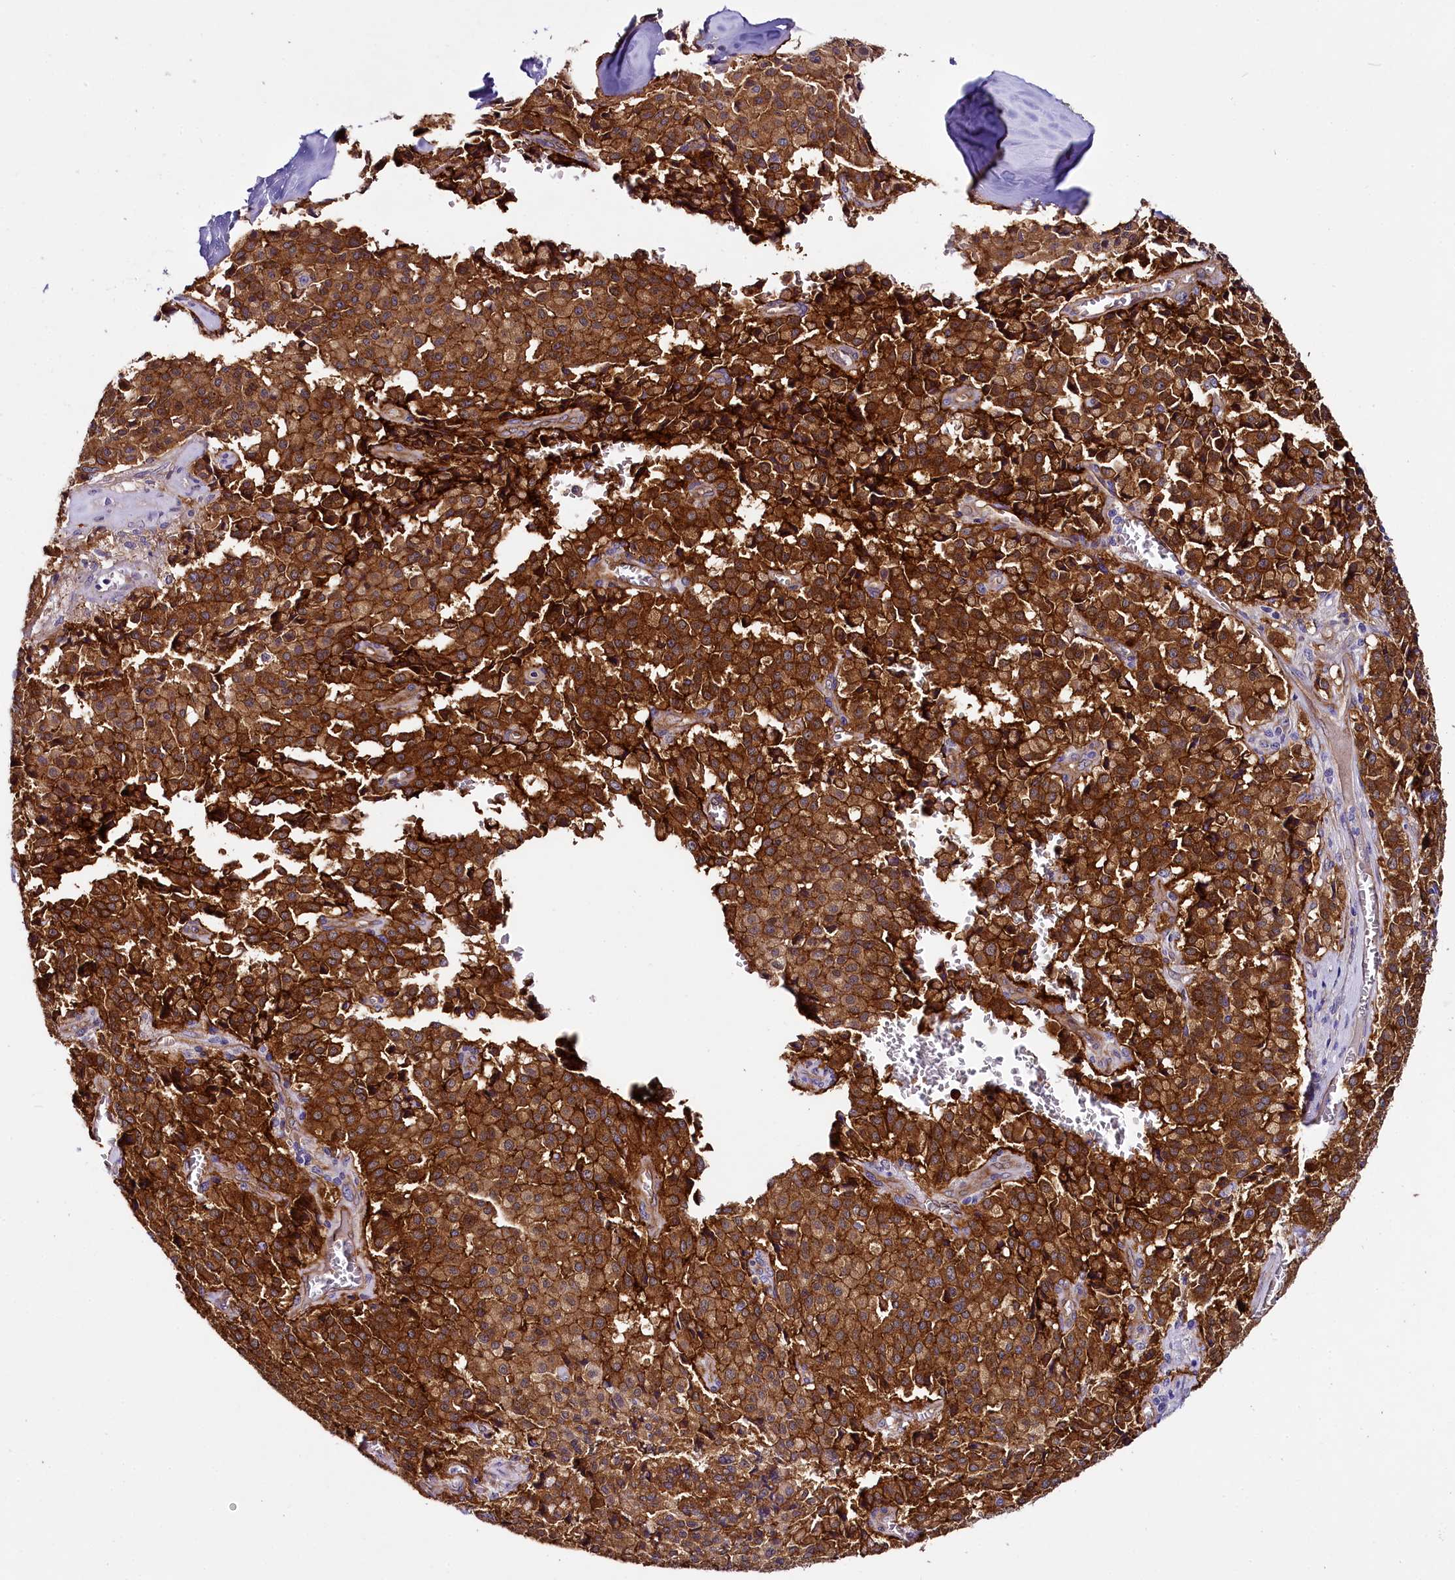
{"staining": {"intensity": "strong", "quantity": ">75%", "location": "cytoplasmic/membranous"}, "tissue": "pancreatic cancer", "cell_type": "Tumor cells", "image_type": "cancer", "snomed": [{"axis": "morphology", "description": "Adenocarcinoma, NOS"}, {"axis": "topography", "description": "Pancreas"}], "caption": "This histopathology image shows immunohistochemistry (IHC) staining of pancreatic adenocarcinoma, with high strong cytoplasmic/membranous positivity in approximately >75% of tumor cells.", "gene": "STXBP1", "patient": {"sex": "male", "age": 65}}